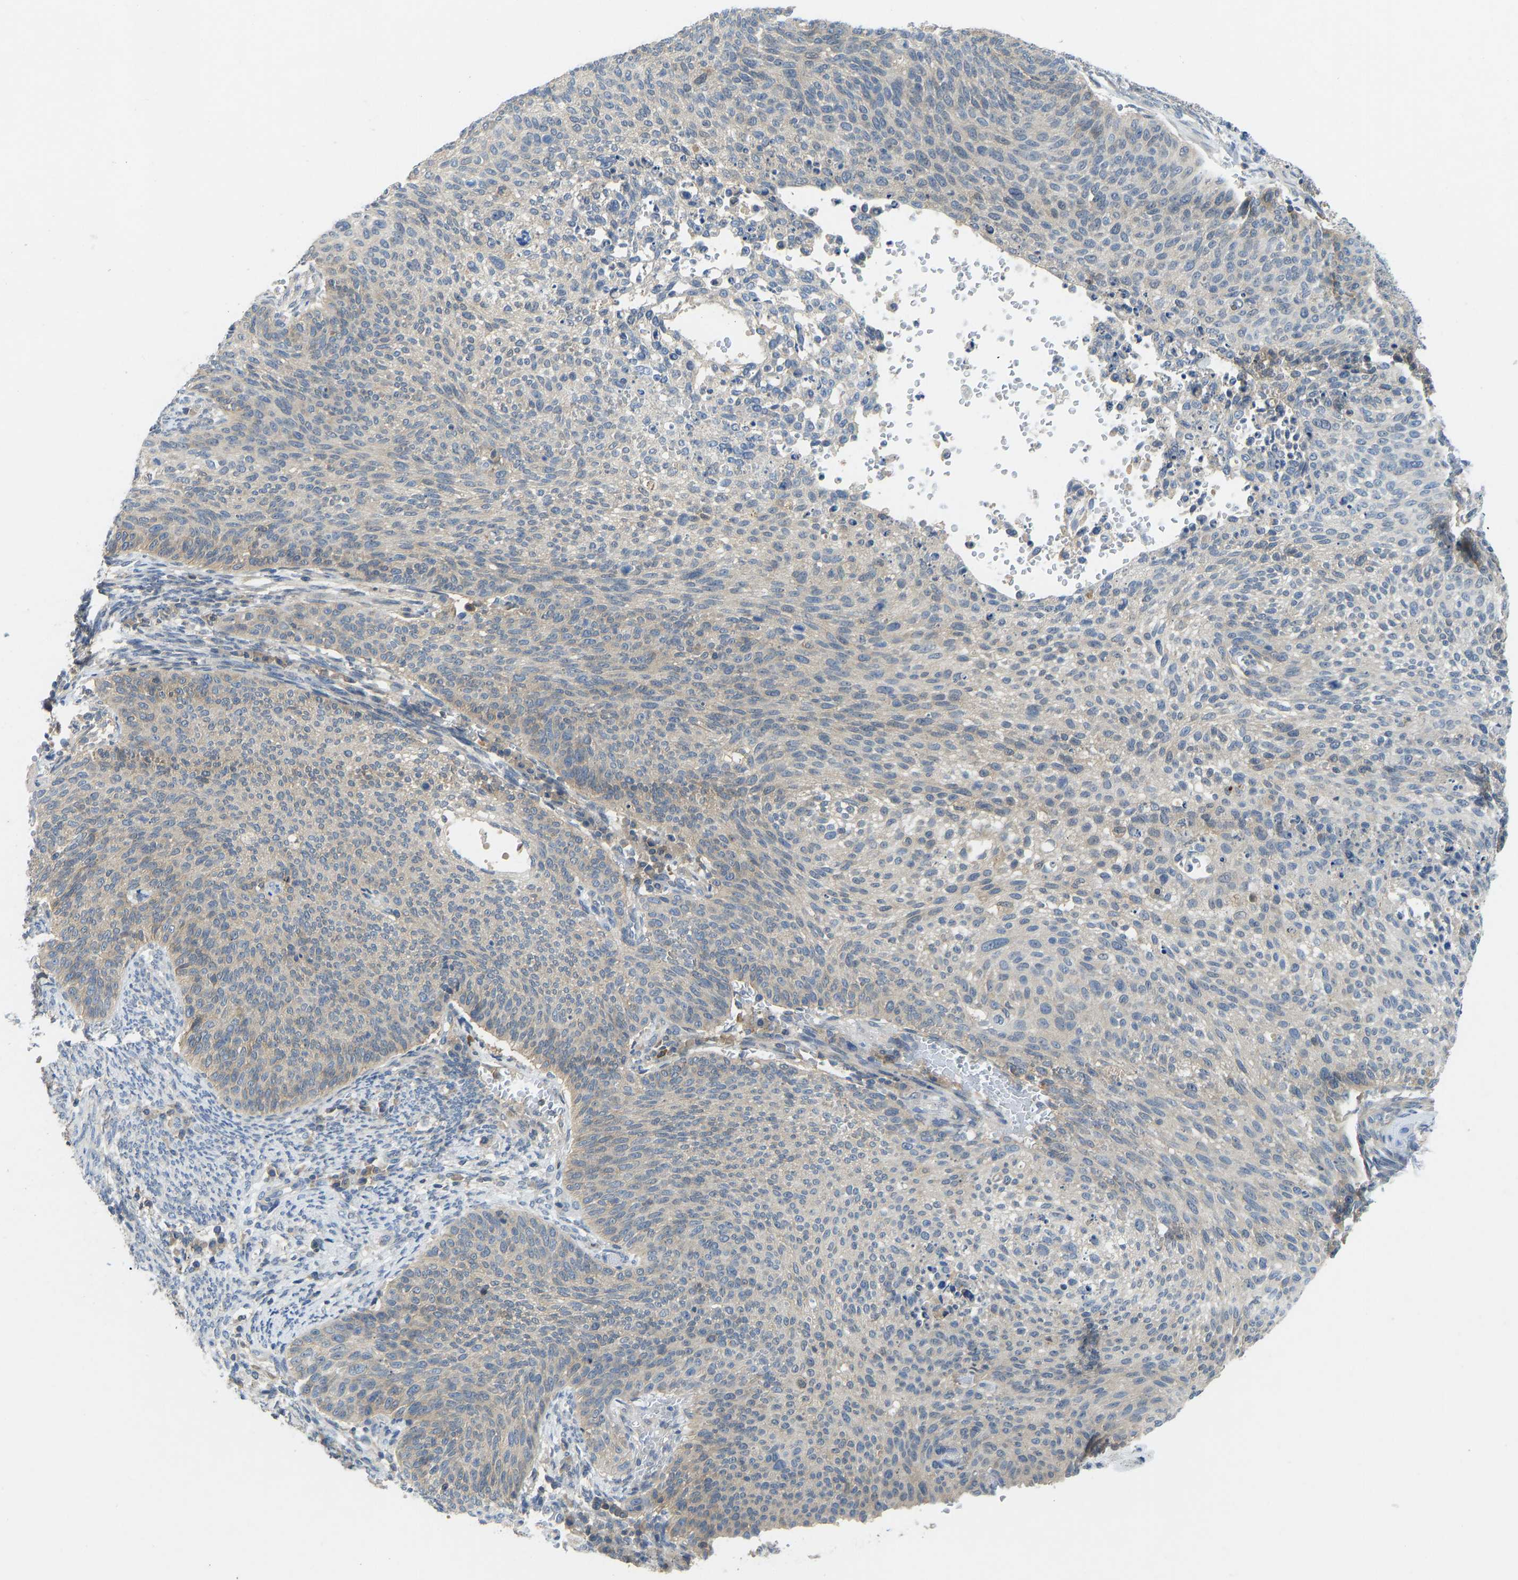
{"staining": {"intensity": "weak", "quantity": "<25%", "location": "cytoplasmic/membranous"}, "tissue": "cervical cancer", "cell_type": "Tumor cells", "image_type": "cancer", "snomed": [{"axis": "morphology", "description": "Squamous cell carcinoma, NOS"}, {"axis": "topography", "description": "Cervix"}], "caption": "The micrograph shows no significant expression in tumor cells of cervical squamous cell carcinoma.", "gene": "NDRG3", "patient": {"sex": "female", "age": 70}}